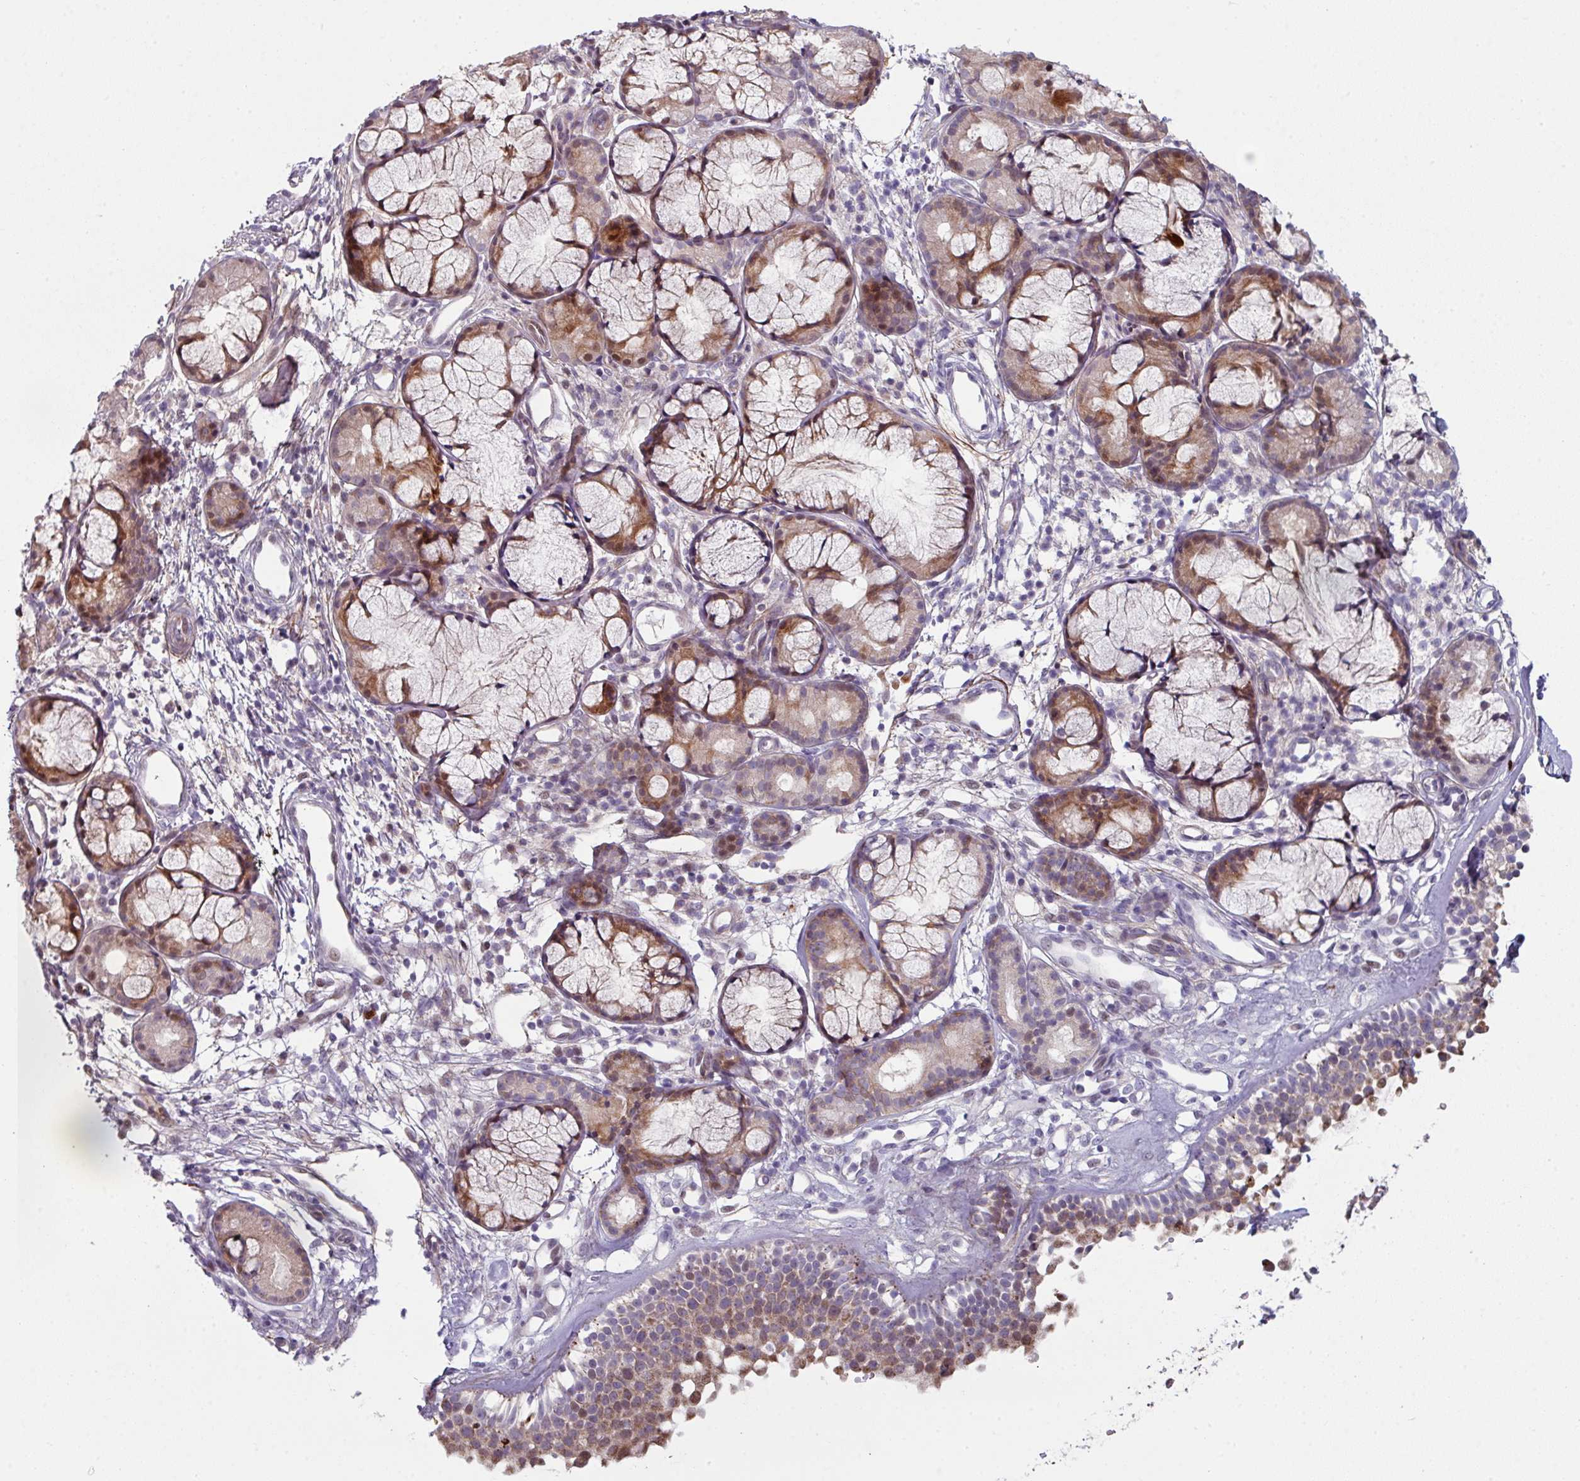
{"staining": {"intensity": "moderate", "quantity": "<25%", "location": "cytoplasmic/membranous"}, "tissue": "nasopharynx", "cell_type": "Respiratory epithelial cells", "image_type": "normal", "snomed": [{"axis": "morphology", "description": "Normal tissue, NOS"}, {"axis": "topography", "description": "Nasopharynx"}], "caption": "Protein positivity by immunohistochemistry (IHC) reveals moderate cytoplasmic/membranous expression in approximately <25% of respiratory epithelial cells in normal nasopharynx.", "gene": "C2orf16", "patient": {"sex": "female", "age": 62}}